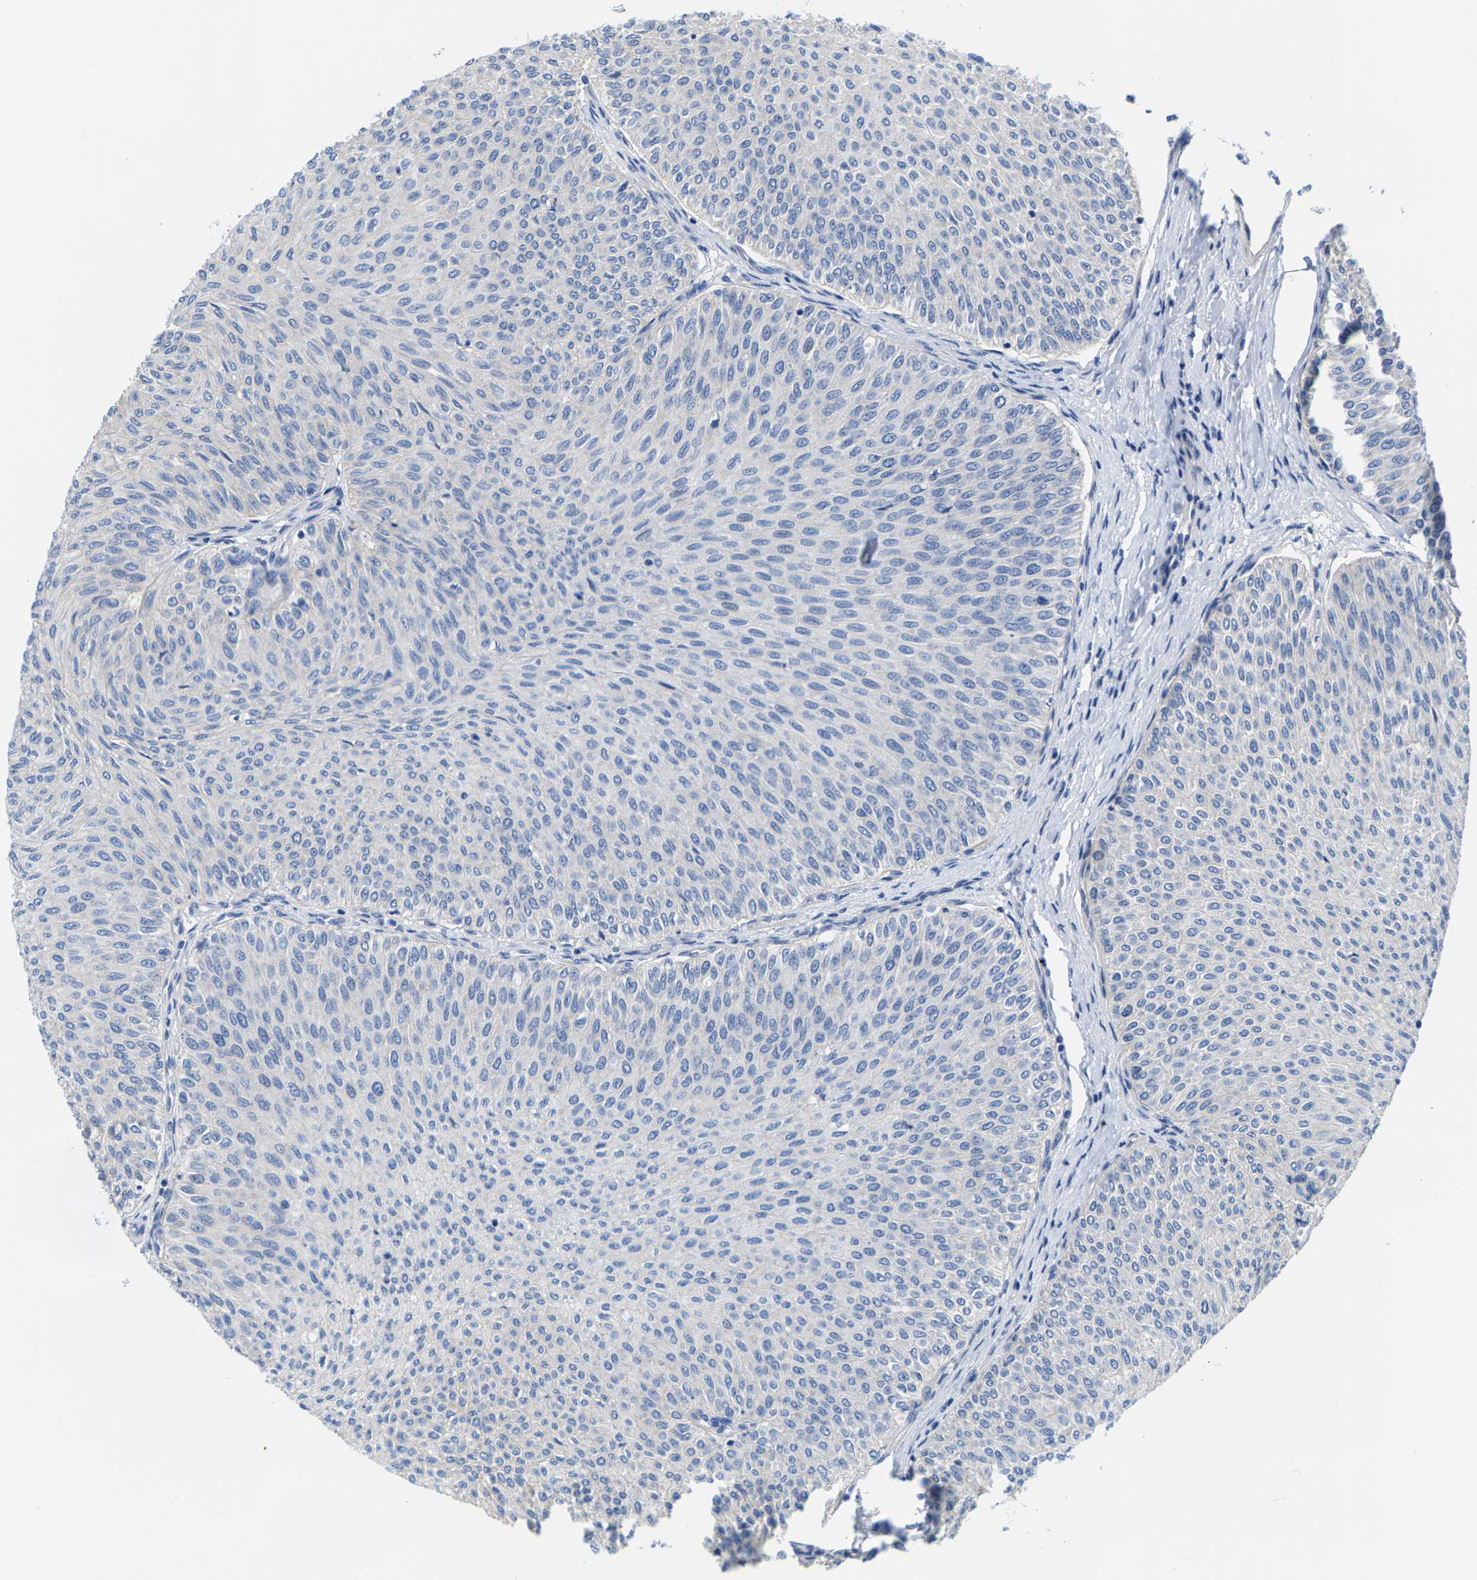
{"staining": {"intensity": "negative", "quantity": "none", "location": "none"}, "tissue": "urothelial cancer", "cell_type": "Tumor cells", "image_type": "cancer", "snomed": [{"axis": "morphology", "description": "Urothelial carcinoma, Low grade"}, {"axis": "topography", "description": "Urinary bladder"}], "caption": "Tumor cells are negative for brown protein staining in low-grade urothelial carcinoma.", "gene": "DSCAM", "patient": {"sex": "male", "age": 78}}